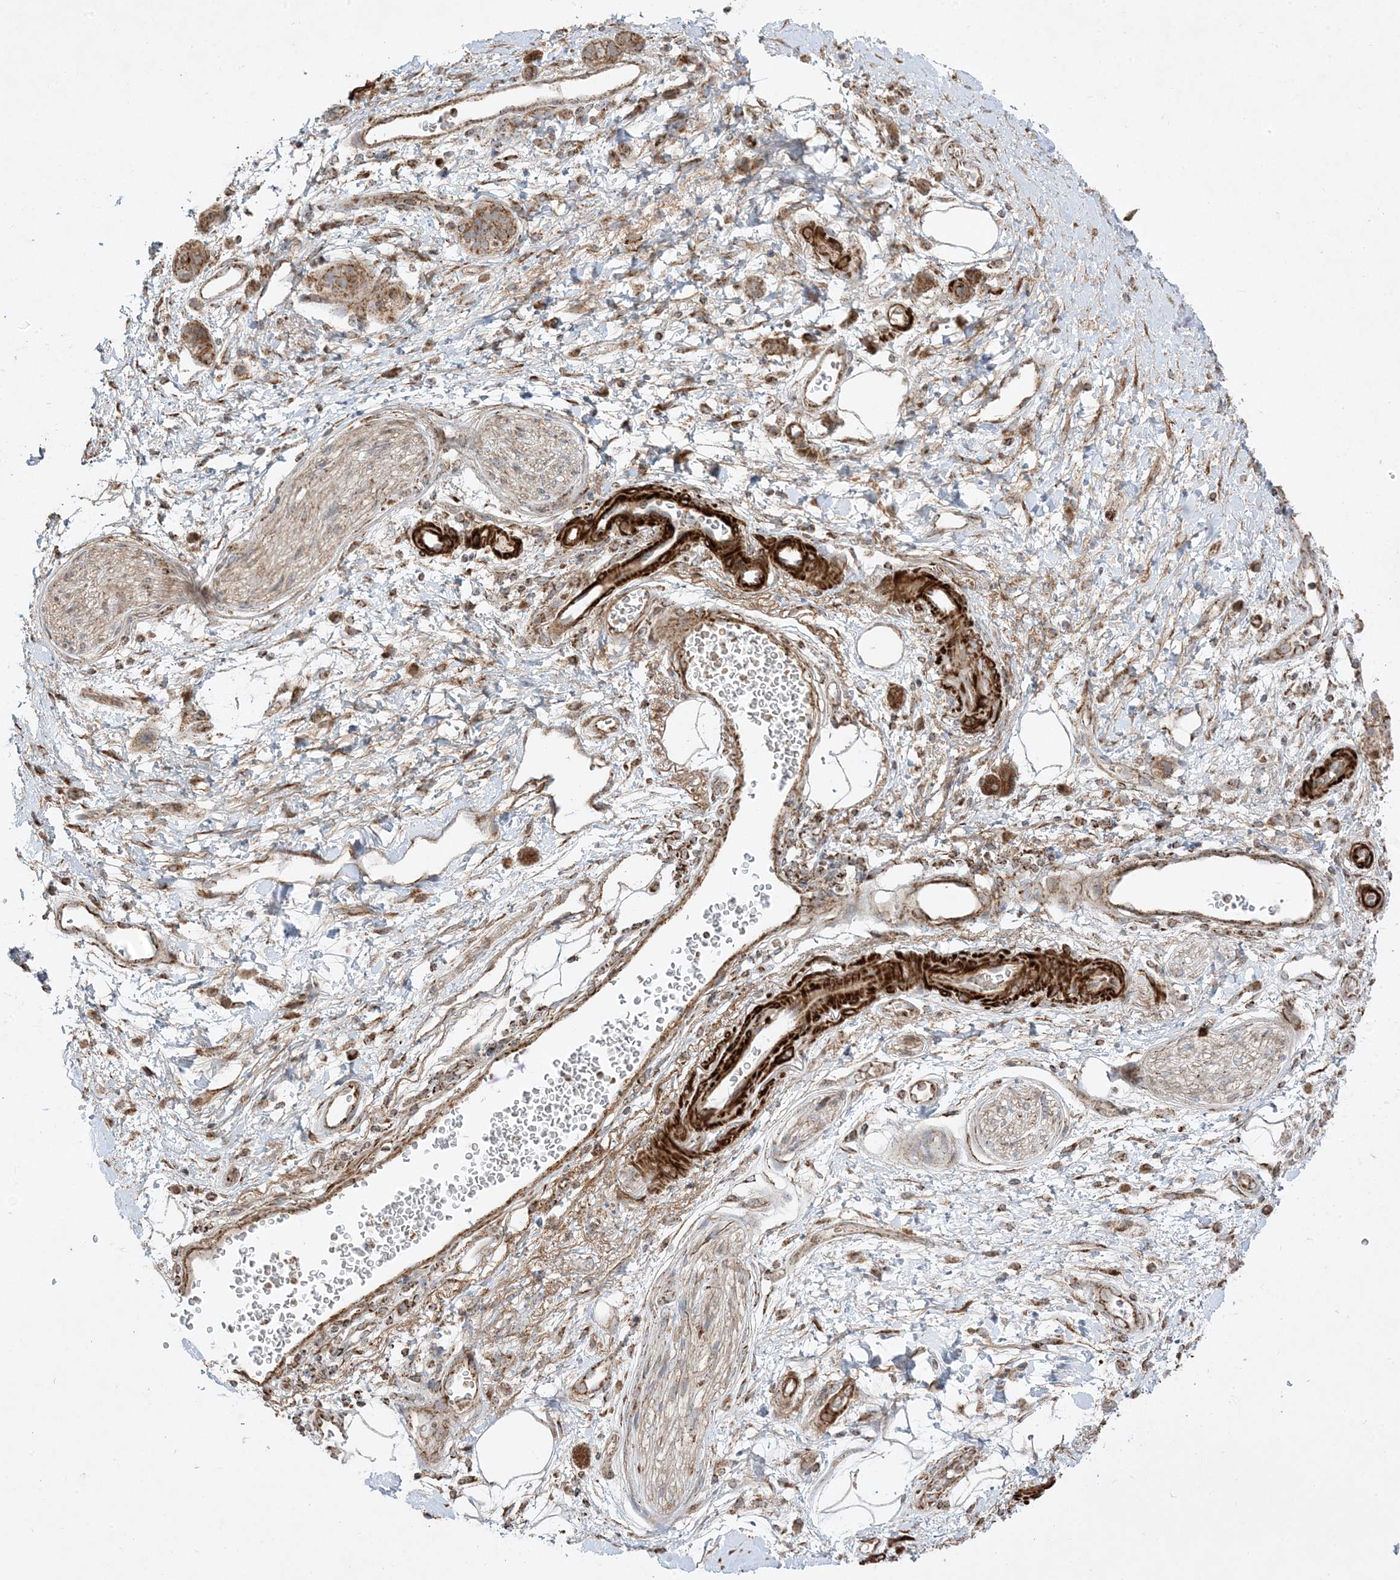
{"staining": {"intensity": "negative", "quantity": "none", "location": "none"}, "tissue": "adipose tissue", "cell_type": "Adipocytes", "image_type": "normal", "snomed": [{"axis": "morphology", "description": "Normal tissue, NOS"}, {"axis": "morphology", "description": "Adenocarcinoma, NOS"}, {"axis": "topography", "description": "Duodenum"}, {"axis": "topography", "description": "Peripheral nerve tissue"}], "caption": "Immunohistochemical staining of benign human adipose tissue shows no significant staining in adipocytes. (DAB (3,3'-diaminobenzidine) immunohistochemistry (IHC) visualized using brightfield microscopy, high magnification).", "gene": "AARS2", "patient": {"sex": "female", "age": 60}}